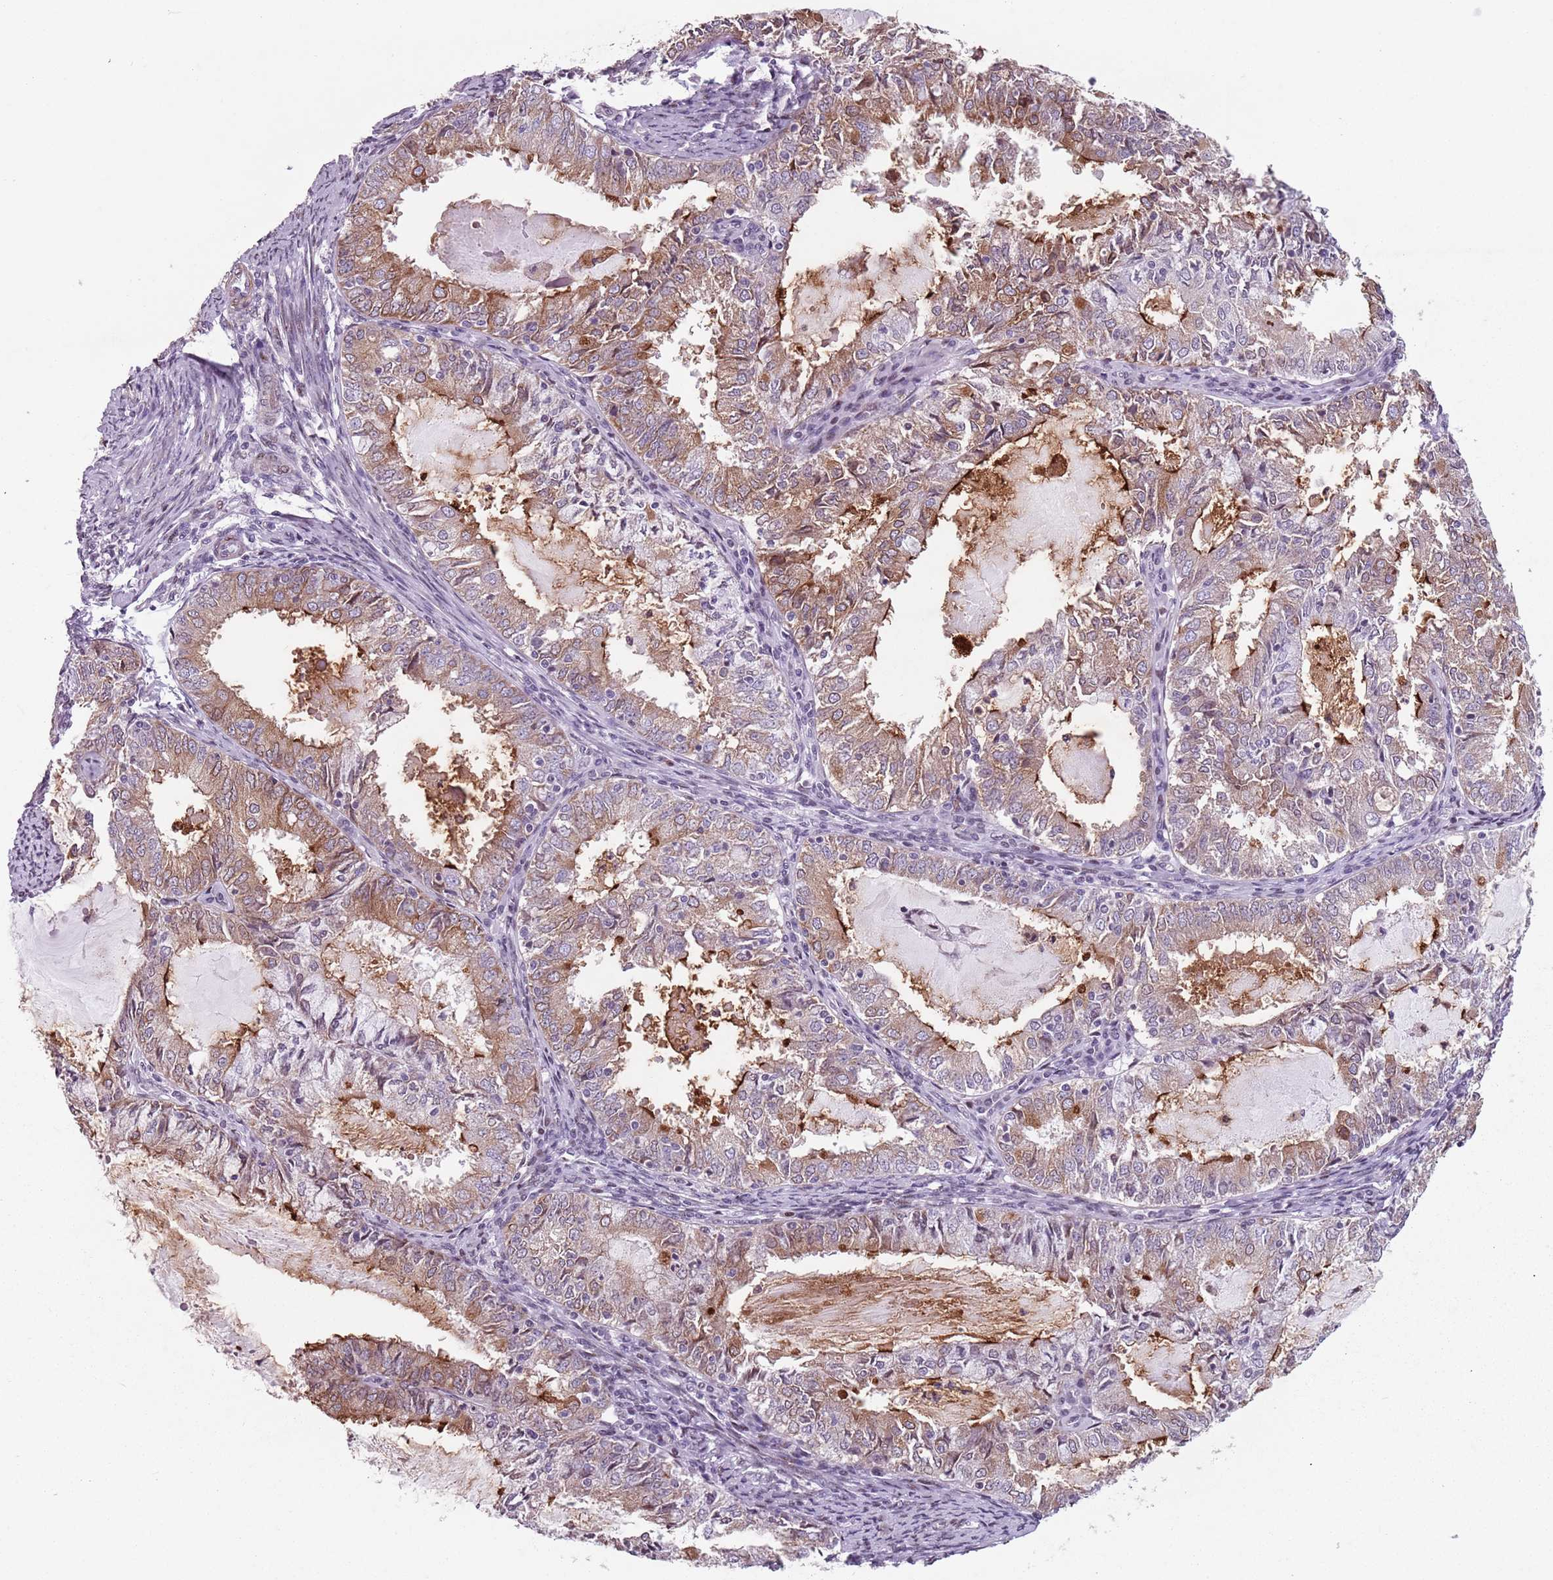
{"staining": {"intensity": "moderate", "quantity": "25%-75%", "location": "cytoplasmic/membranous"}, "tissue": "endometrial cancer", "cell_type": "Tumor cells", "image_type": "cancer", "snomed": [{"axis": "morphology", "description": "Adenocarcinoma, NOS"}, {"axis": "topography", "description": "Endometrium"}], "caption": "Protein analysis of adenocarcinoma (endometrial) tissue displays moderate cytoplasmic/membranous staining in about 25%-75% of tumor cells.", "gene": "TMC4", "patient": {"sex": "female", "age": 57}}